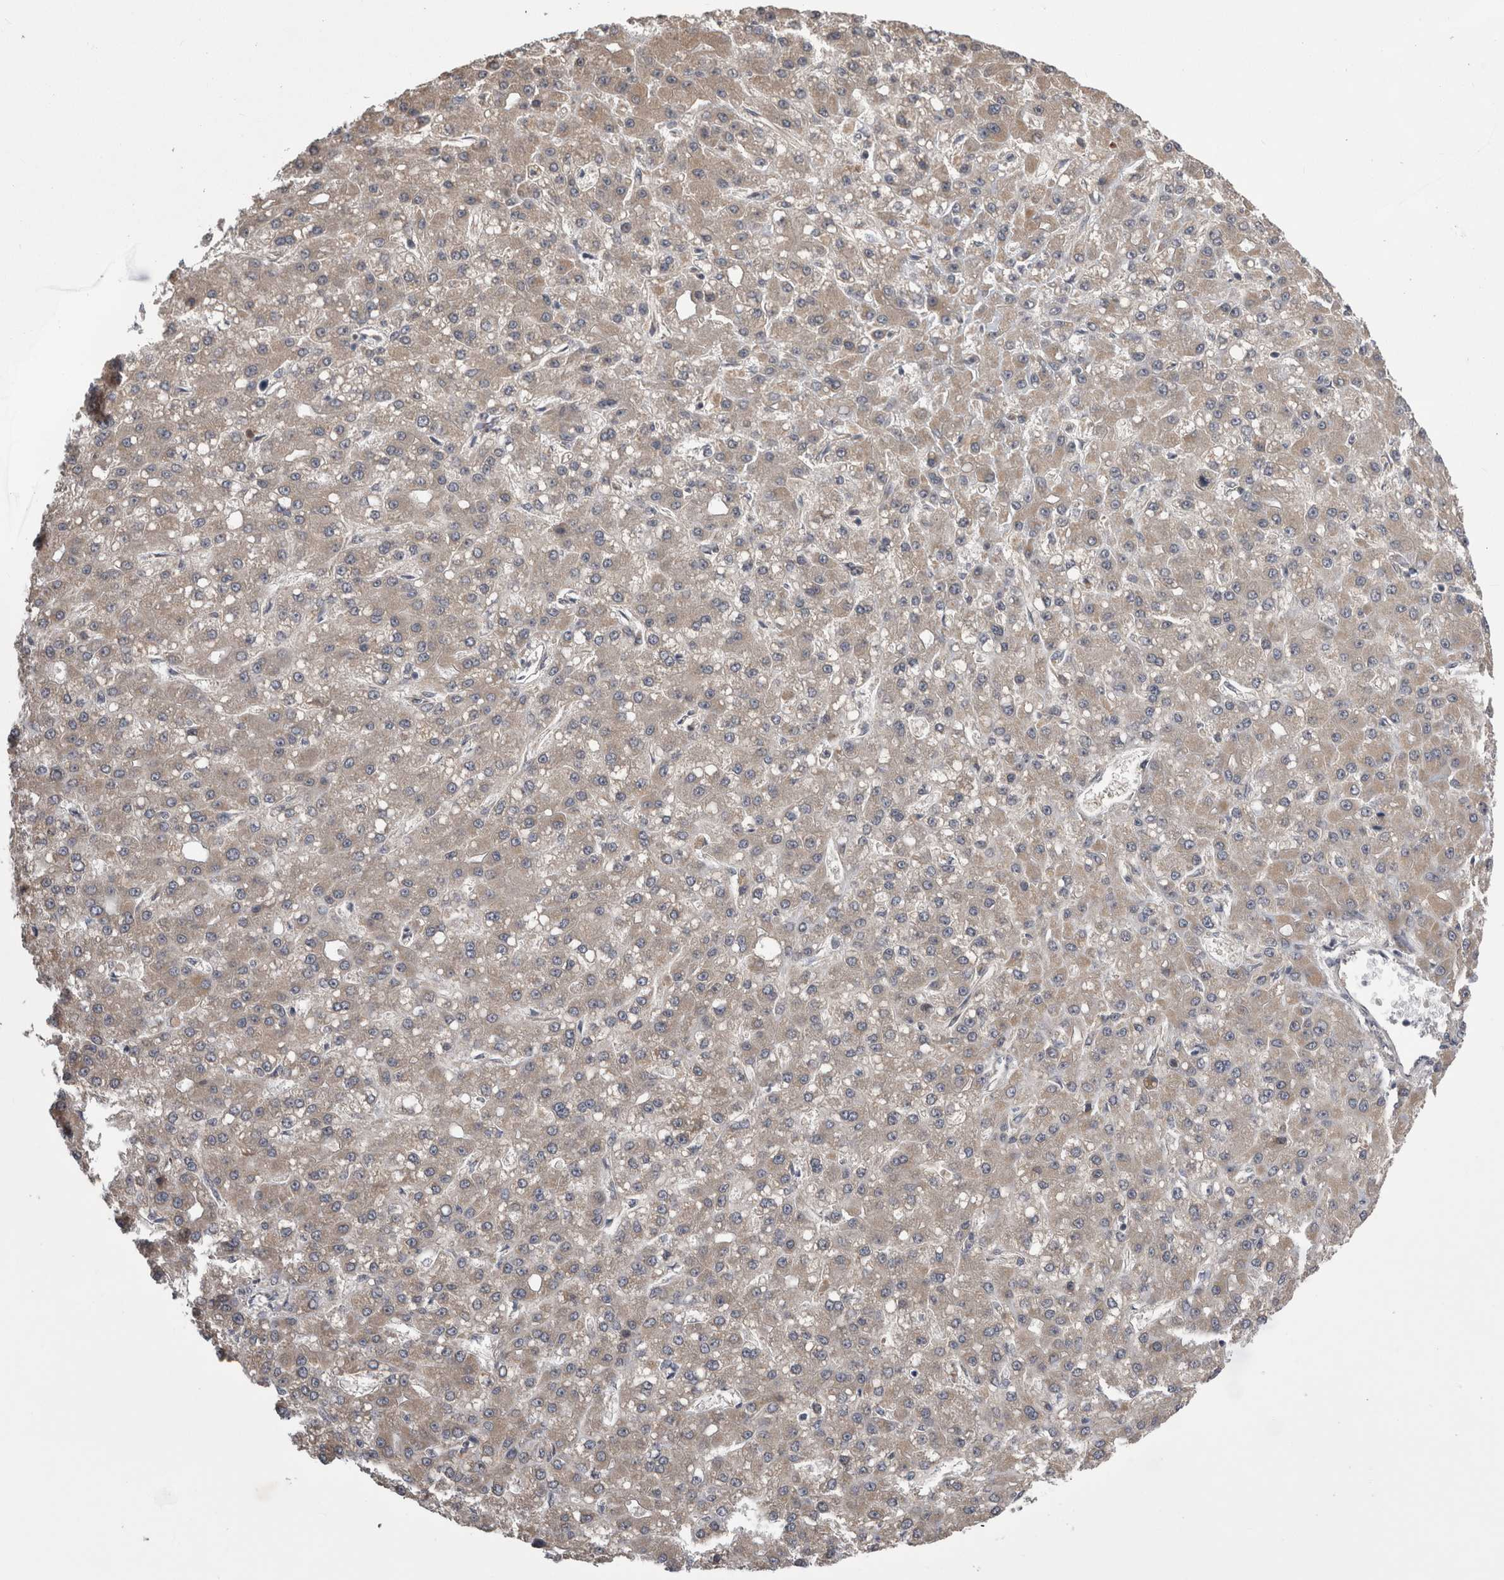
{"staining": {"intensity": "weak", "quantity": "<25%", "location": "cytoplasmic/membranous"}, "tissue": "liver cancer", "cell_type": "Tumor cells", "image_type": "cancer", "snomed": [{"axis": "morphology", "description": "Carcinoma, Hepatocellular, NOS"}, {"axis": "topography", "description": "Liver"}], "caption": "High power microscopy micrograph of an IHC micrograph of hepatocellular carcinoma (liver), revealing no significant positivity in tumor cells.", "gene": "ARHGAP29", "patient": {"sex": "male", "age": 67}}